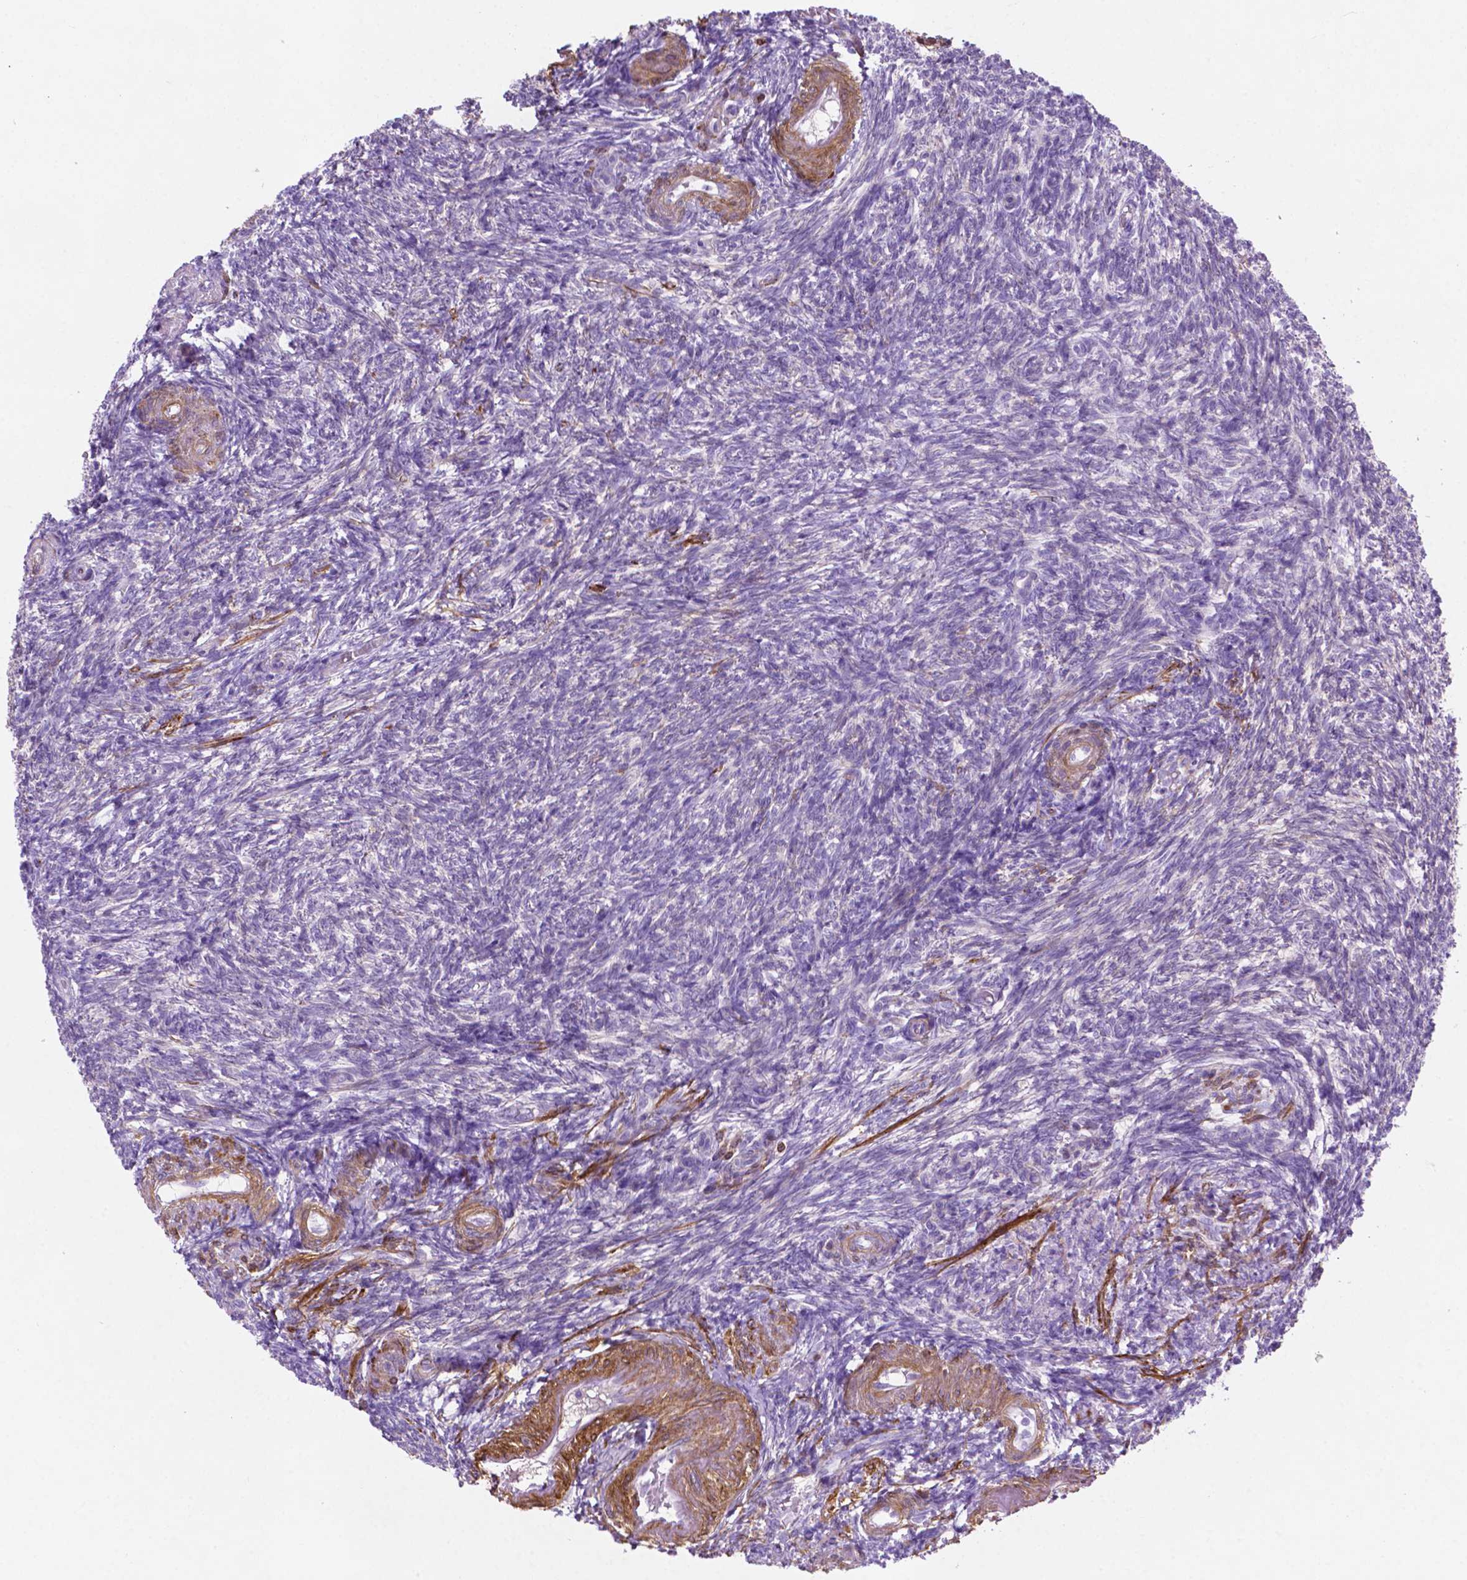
{"staining": {"intensity": "negative", "quantity": "none", "location": "none"}, "tissue": "ovary", "cell_type": "Follicle cells", "image_type": "normal", "snomed": [{"axis": "morphology", "description": "Normal tissue, NOS"}, {"axis": "topography", "description": "Ovary"}], "caption": "An IHC photomicrograph of unremarkable ovary is shown. There is no staining in follicle cells of ovary. (DAB immunohistochemistry (IHC) with hematoxylin counter stain).", "gene": "ASPG", "patient": {"sex": "female", "age": 39}}